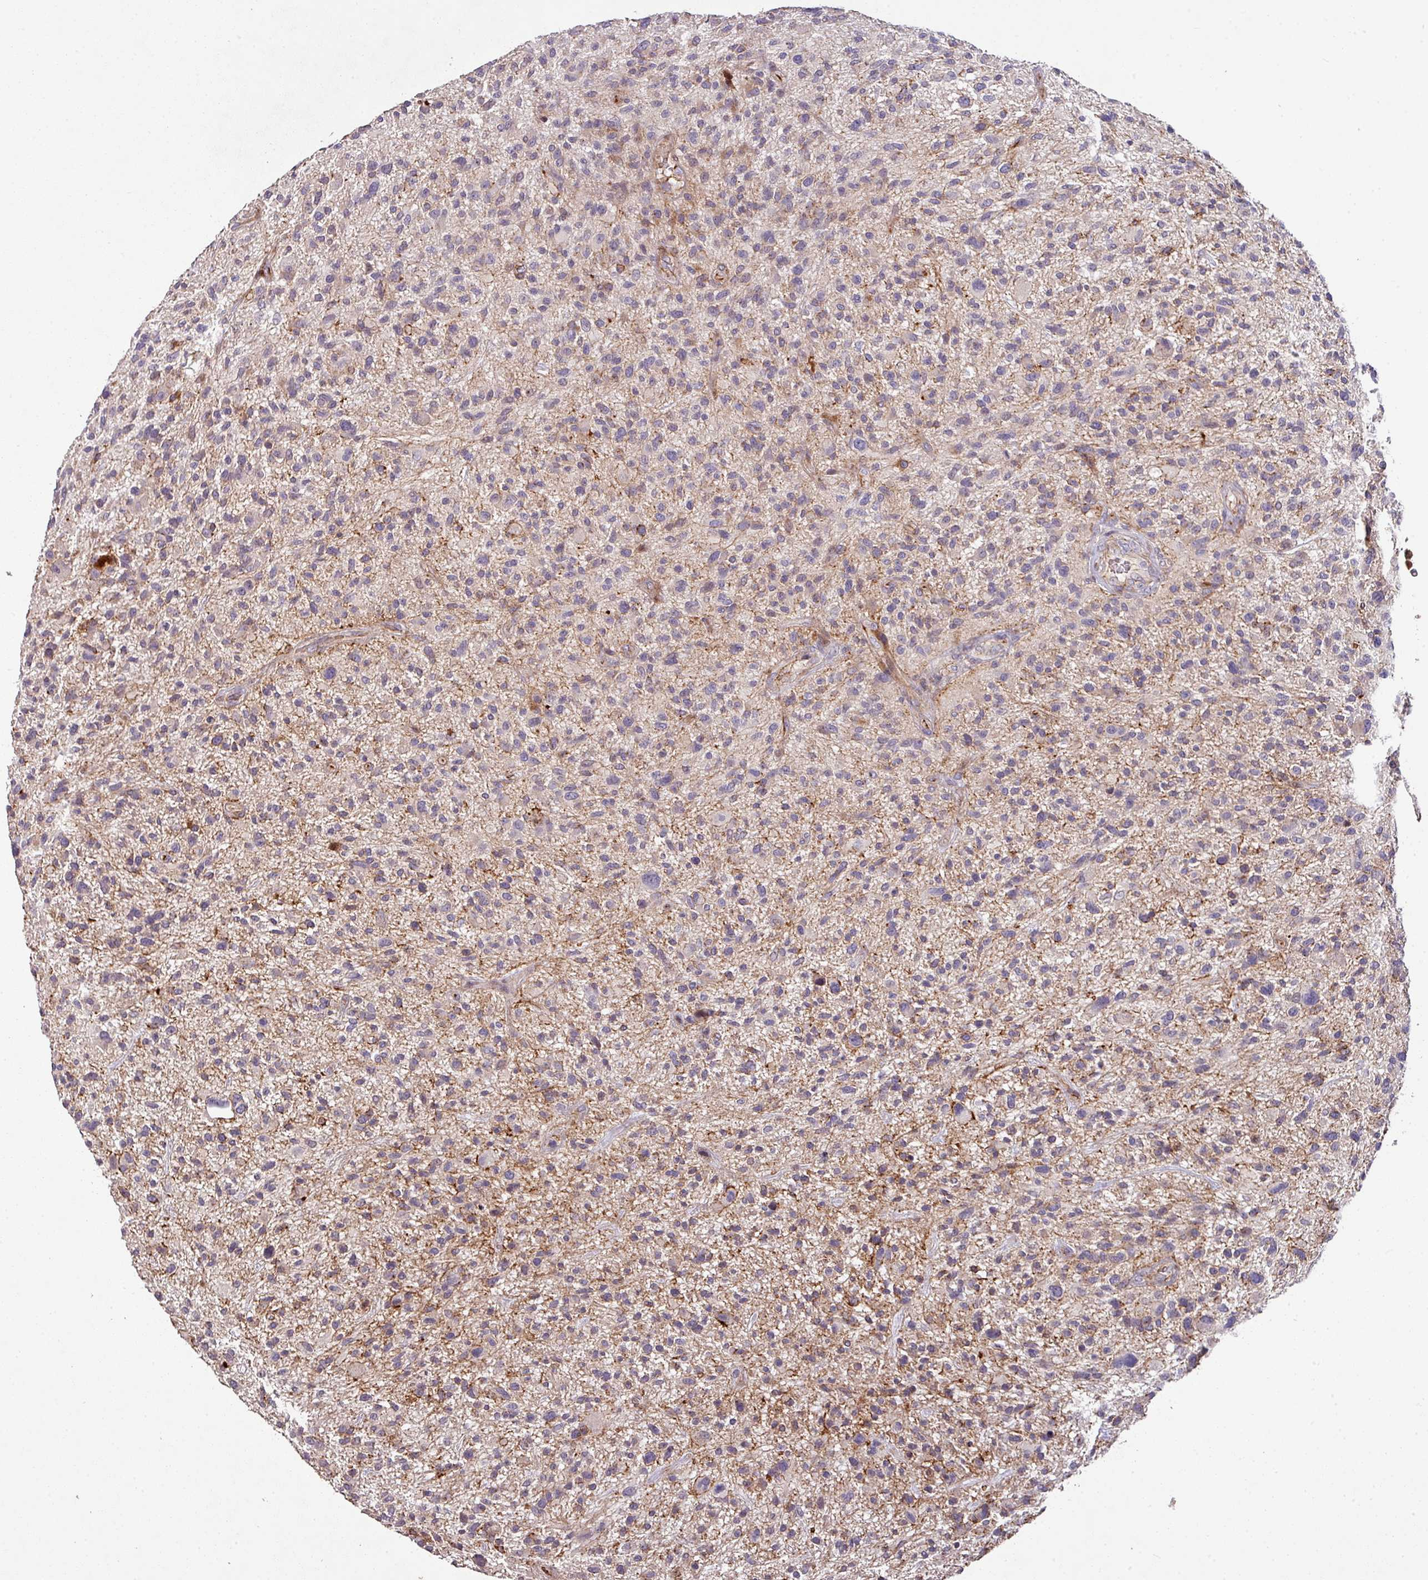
{"staining": {"intensity": "weak", "quantity": "<25%", "location": "cytoplasmic/membranous"}, "tissue": "glioma", "cell_type": "Tumor cells", "image_type": "cancer", "snomed": [{"axis": "morphology", "description": "Glioma, malignant, High grade"}, {"axis": "topography", "description": "Brain"}], "caption": "Immunohistochemistry (IHC) photomicrograph of high-grade glioma (malignant) stained for a protein (brown), which exhibits no expression in tumor cells.", "gene": "RPL23A", "patient": {"sex": "male", "age": 47}}